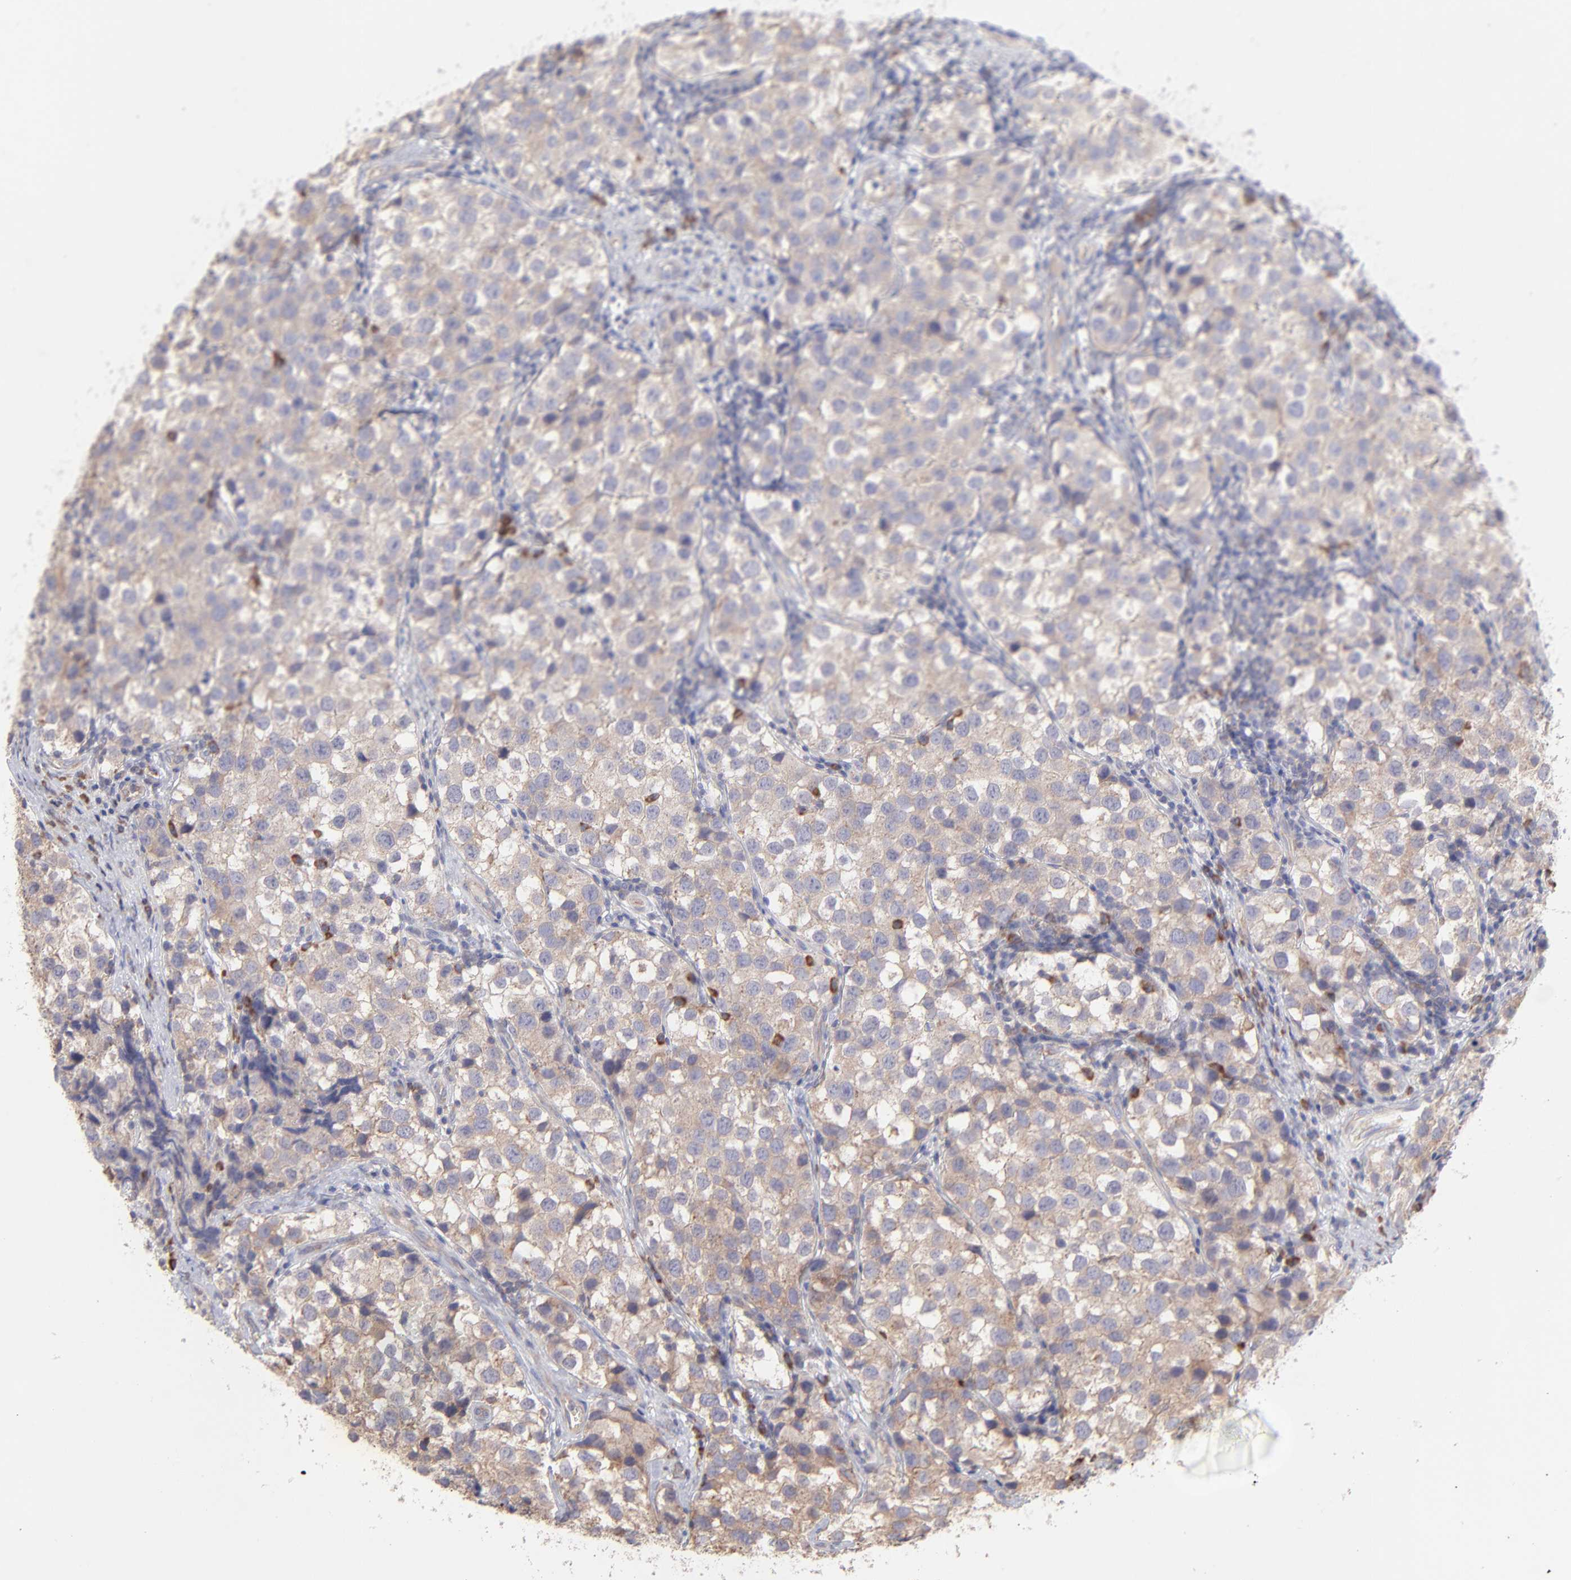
{"staining": {"intensity": "negative", "quantity": "none", "location": "none"}, "tissue": "testis cancer", "cell_type": "Tumor cells", "image_type": "cancer", "snomed": [{"axis": "morphology", "description": "Seminoma, NOS"}, {"axis": "topography", "description": "Testis"}], "caption": "IHC of testis cancer displays no positivity in tumor cells.", "gene": "RPLP0", "patient": {"sex": "male", "age": 39}}